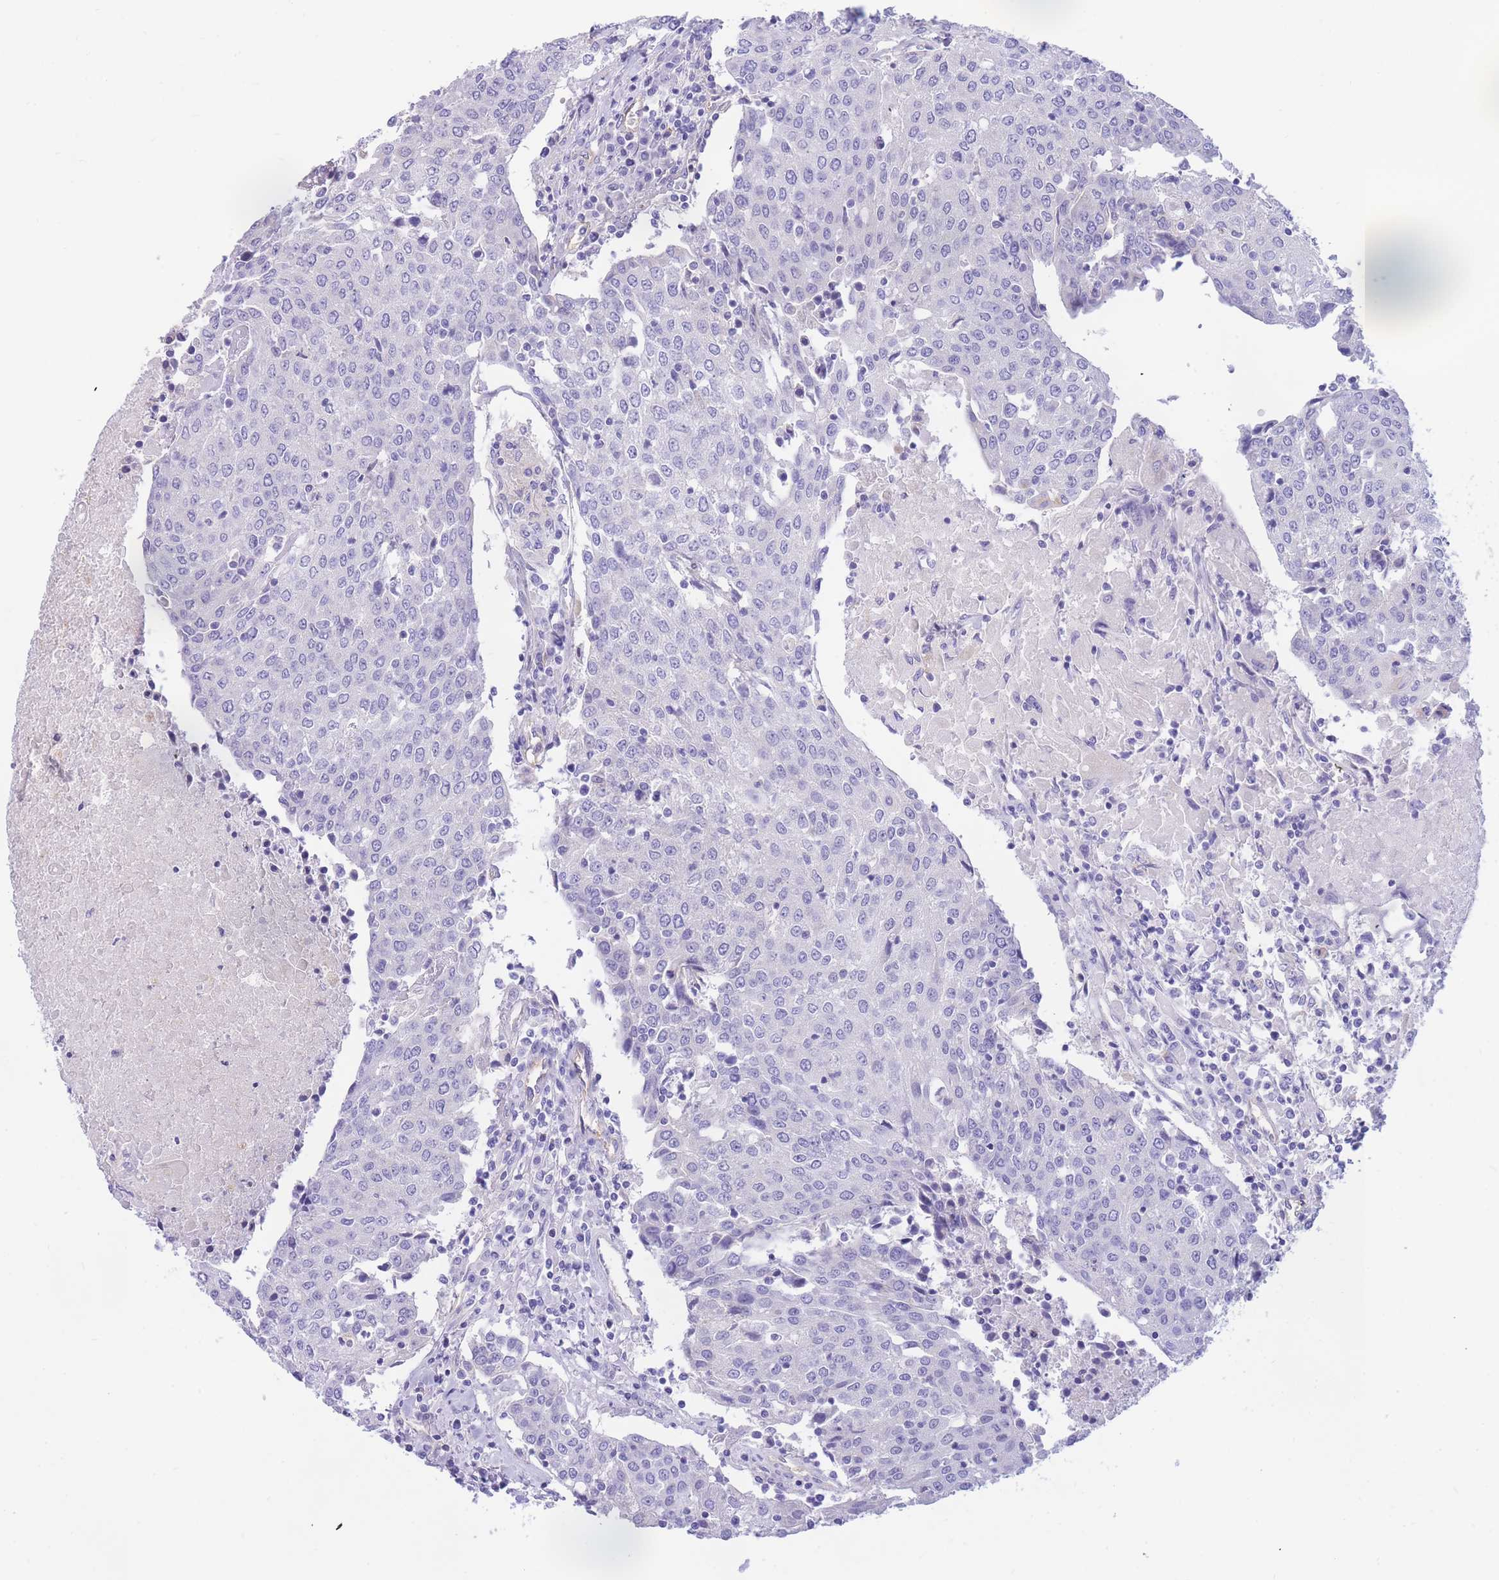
{"staining": {"intensity": "negative", "quantity": "none", "location": "none"}, "tissue": "urothelial cancer", "cell_type": "Tumor cells", "image_type": "cancer", "snomed": [{"axis": "morphology", "description": "Urothelial carcinoma, High grade"}, {"axis": "topography", "description": "Urinary bladder"}], "caption": "Immunohistochemical staining of human urothelial carcinoma (high-grade) reveals no significant expression in tumor cells.", "gene": "SULT1A1", "patient": {"sex": "female", "age": 85}}